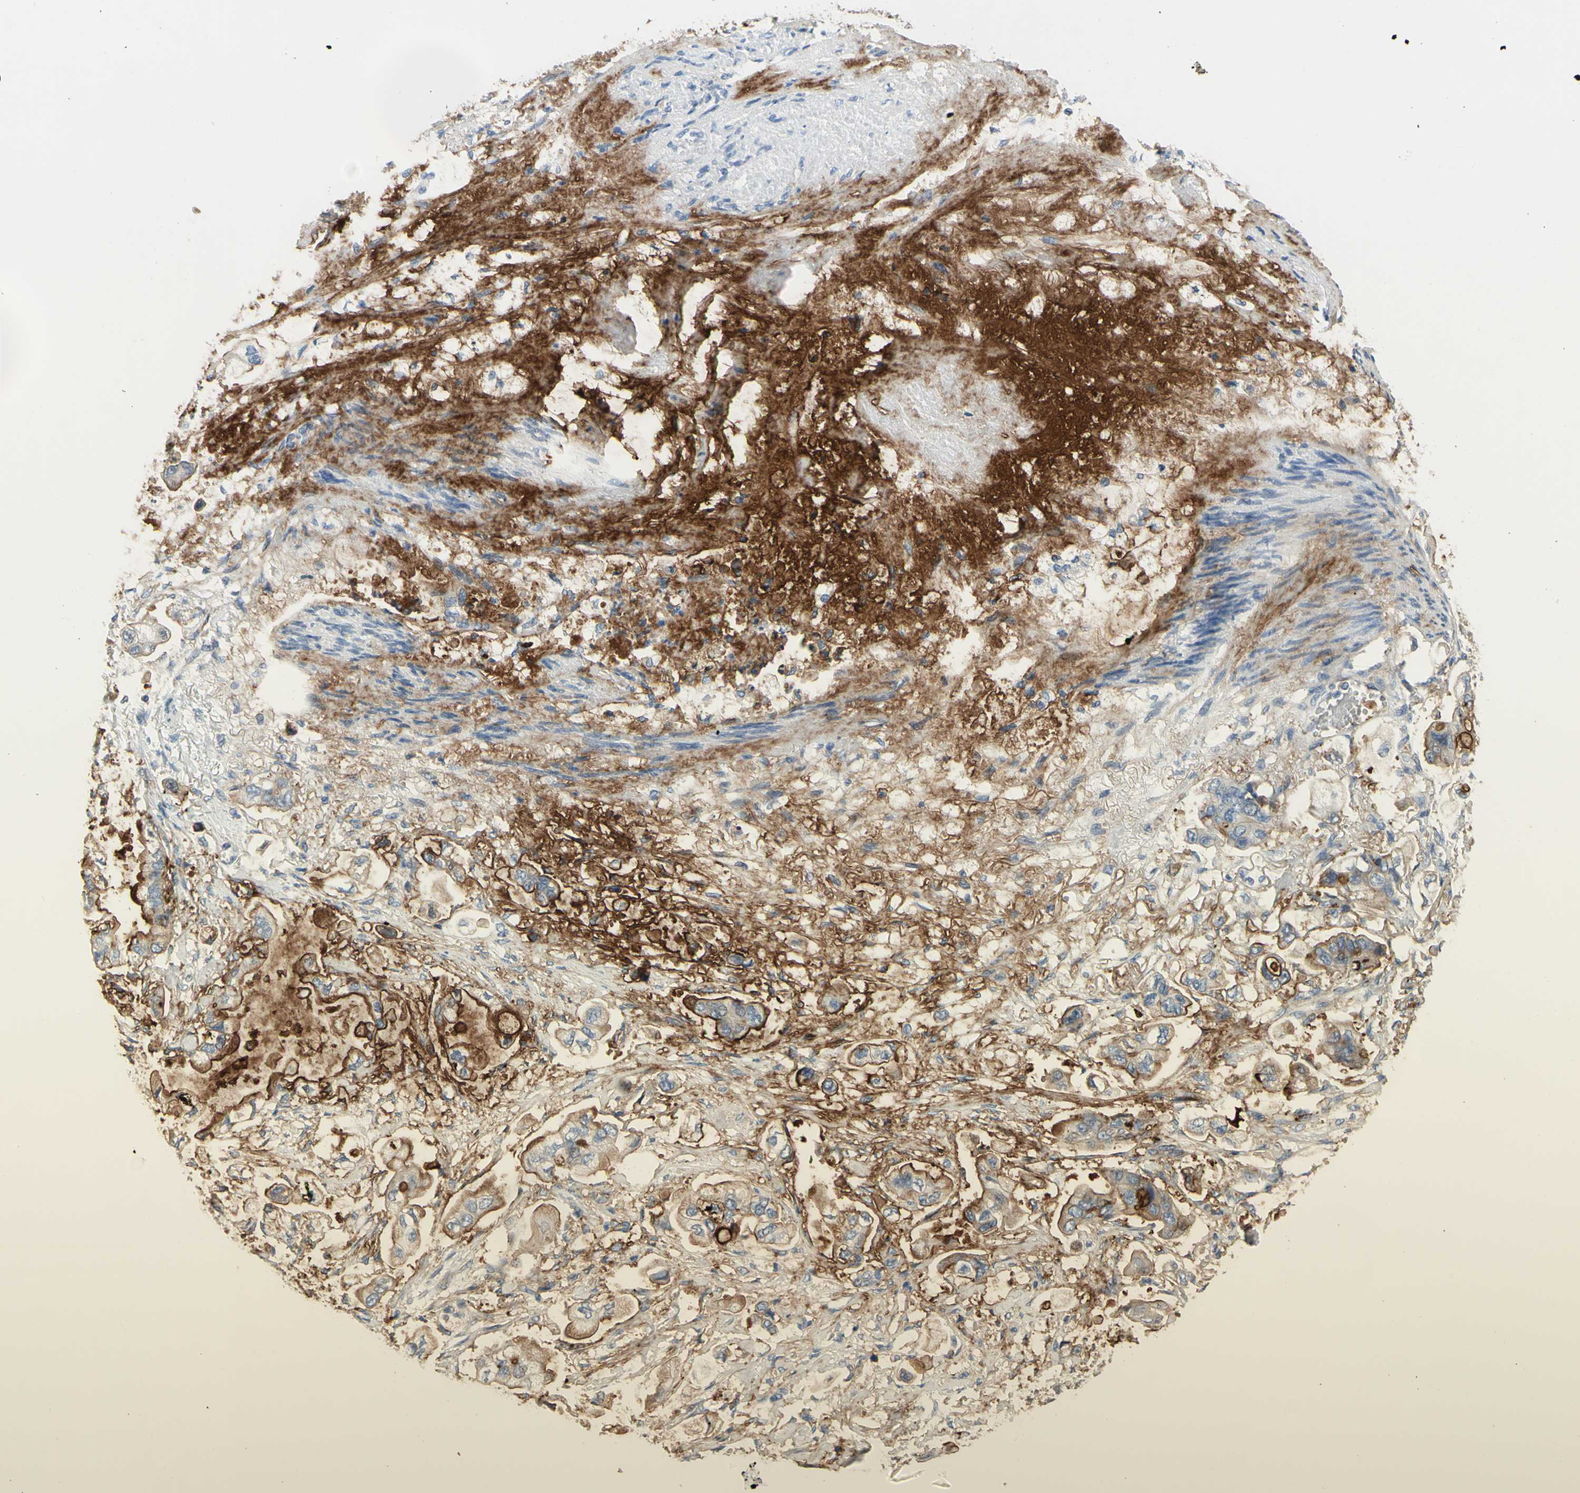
{"staining": {"intensity": "moderate", "quantity": ">75%", "location": "cytoplasmic/membranous"}, "tissue": "stomach cancer", "cell_type": "Tumor cells", "image_type": "cancer", "snomed": [{"axis": "morphology", "description": "Adenocarcinoma, NOS"}, {"axis": "topography", "description": "Stomach"}], "caption": "IHC micrograph of neoplastic tissue: human stomach cancer stained using immunohistochemistry demonstrates medium levels of moderate protein expression localized specifically in the cytoplasmic/membranous of tumor cells, appearing as a cytoplasmic/membranous brown color.", "gene": "MUC1", "patient": {"sex": "male", "age": 62}}